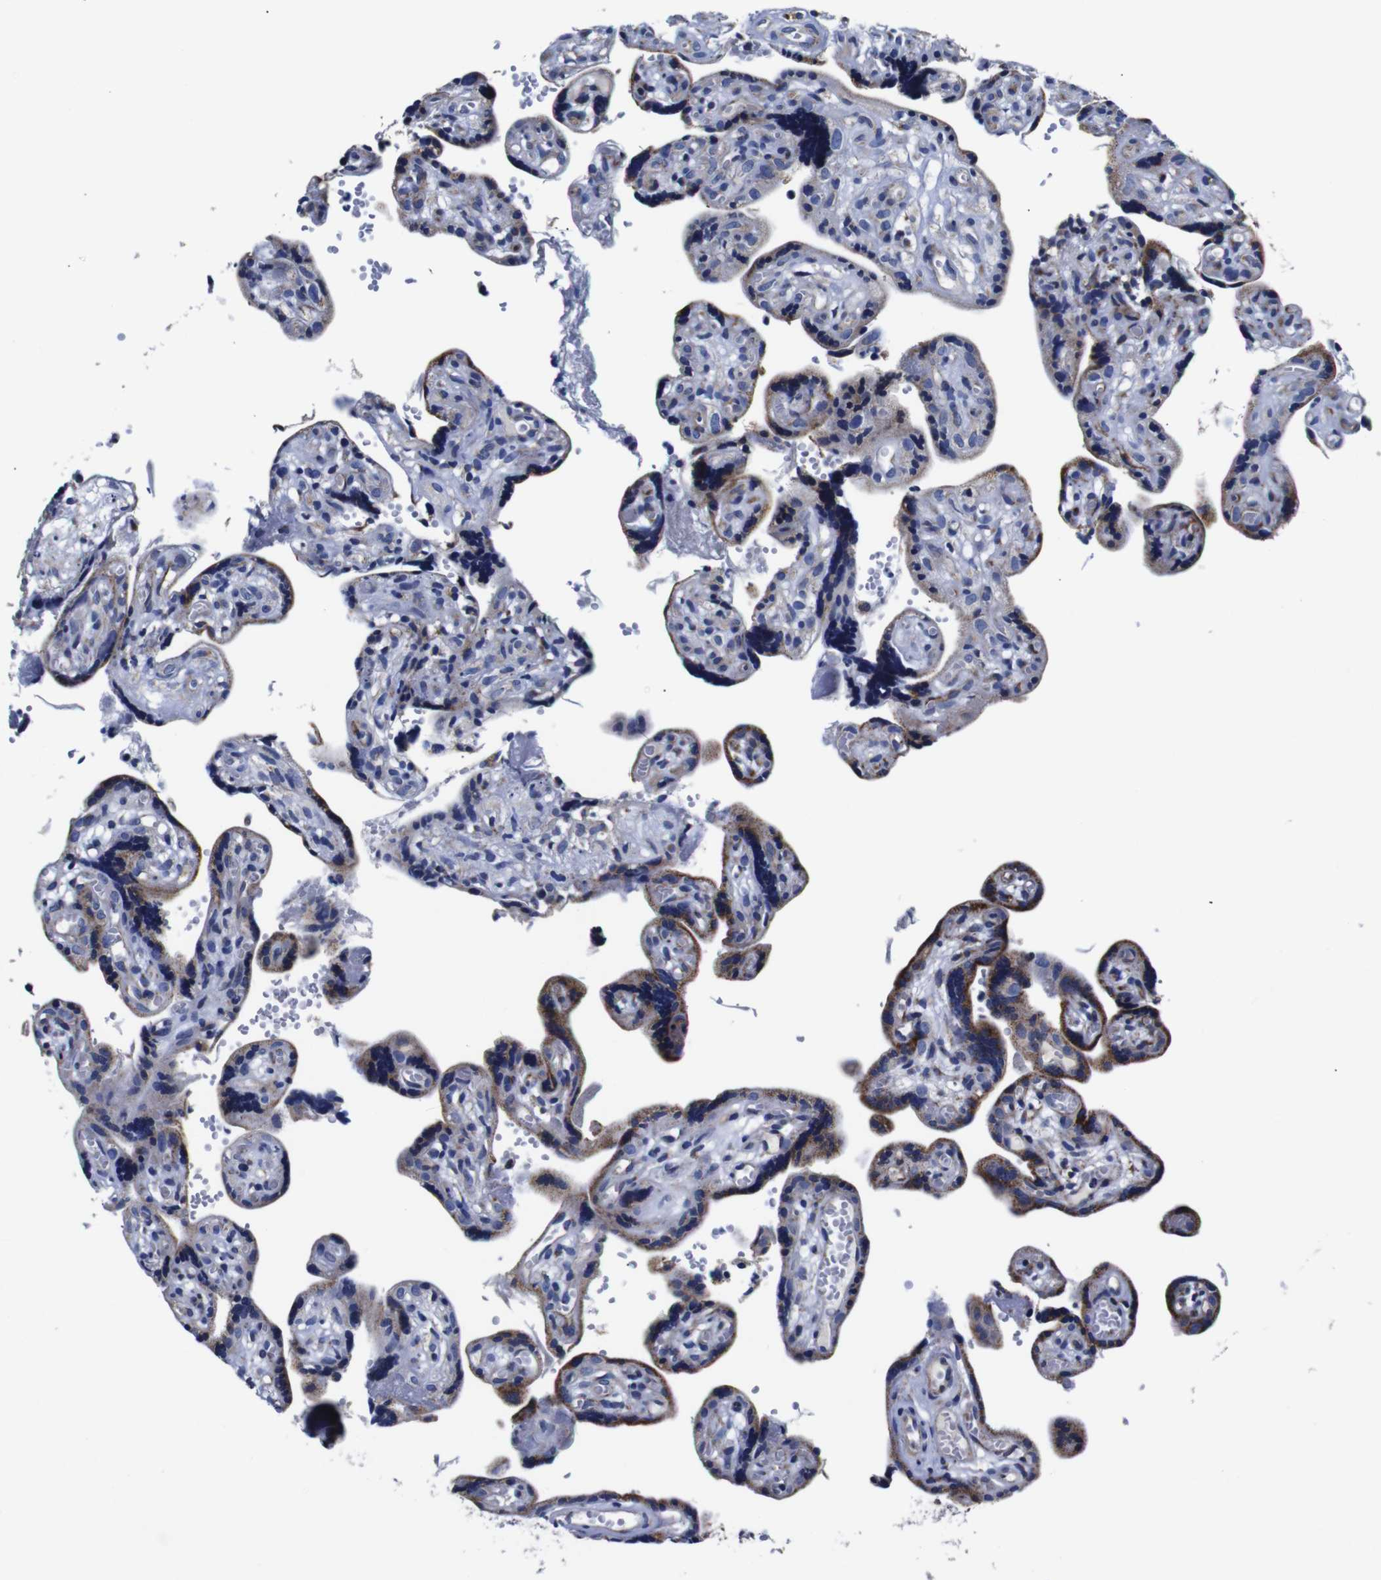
{"staining": {"intensity": "moderate", "quantity": "25%-75%", "location": "cytoplasmic/membranous"}, "tissue": "placenta", "cell_type": "Decidual cells", "image_type": "normal", "snomed": [{"axis": "morphology", "description": "Normal tissue, NOS"}, {"axis": "topography", "description": "Placenta"}], "caption": "A high-resolution photomicrograph shows immunohistochemistry staining of normal placenta, which exhibits moderate cytoplasmic/membranous staining in approximately 25%-75% of decidual cells.", "gene": "FKBP9", "patient": {"sex": "female", "age": 30}}